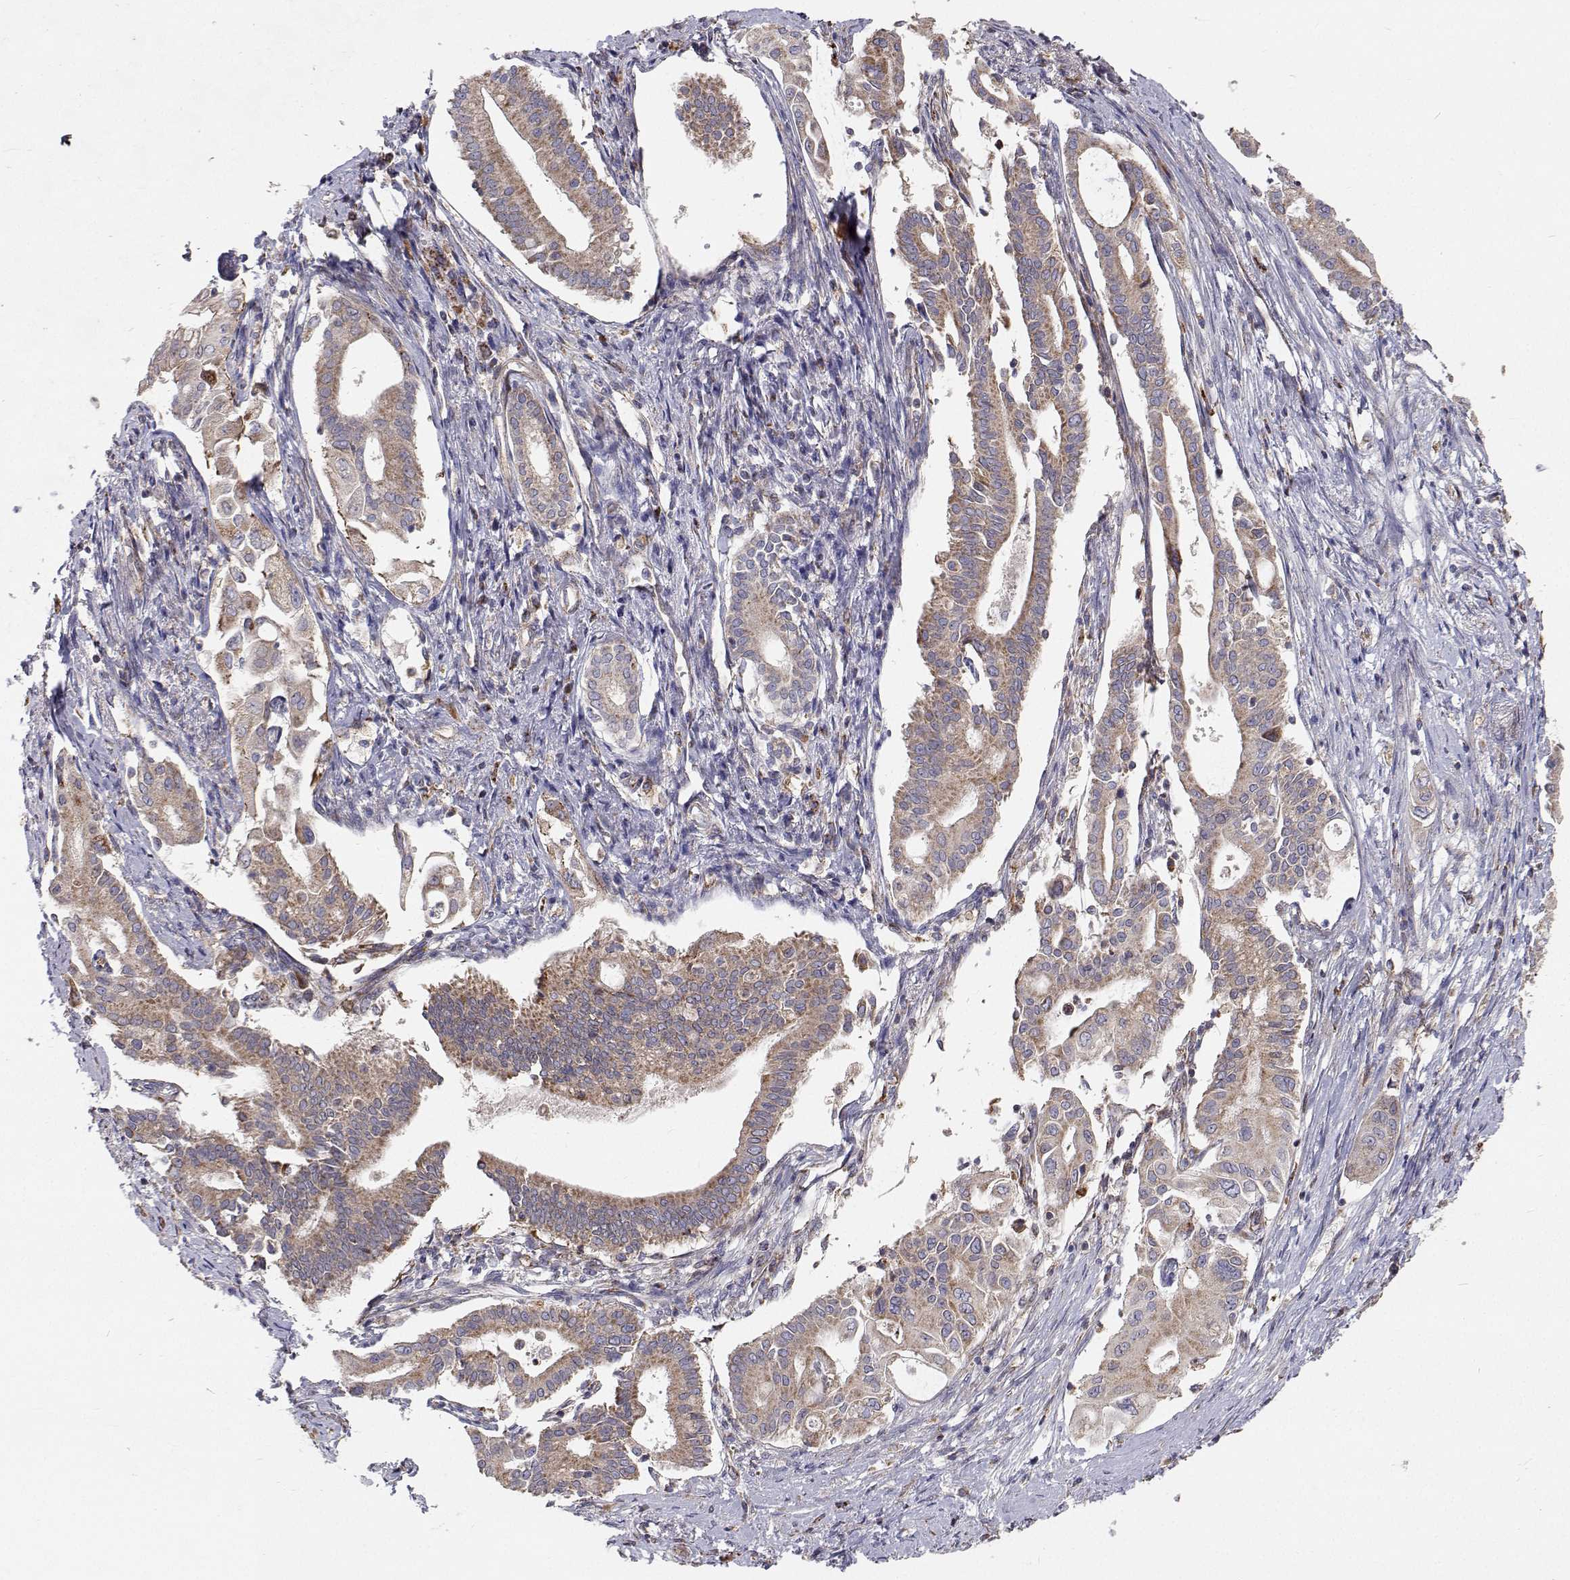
{"staining": {"intensity": "weak", "quantity": ">75%", "location": "cytoplasmic/membranous"}, "tissue": "pancreatic cancer", "cell_type": "Tumor cells", "image_type": "cancer", "snomed": [{"axis": "morphology", "description": "Adenocarcinoma, NOS"}, {"axis": "topography", "description": "Pancreas"}], "caption": "Approximately >75% of tumor cells in pancreatic cancer (adenocarcinoma) display weak cytoplasmic/membranous protein staining as visualized by brown immunohistochemical staining.", "gene": "SPICE1", "patient": {"sex": "female", "age": 68}}